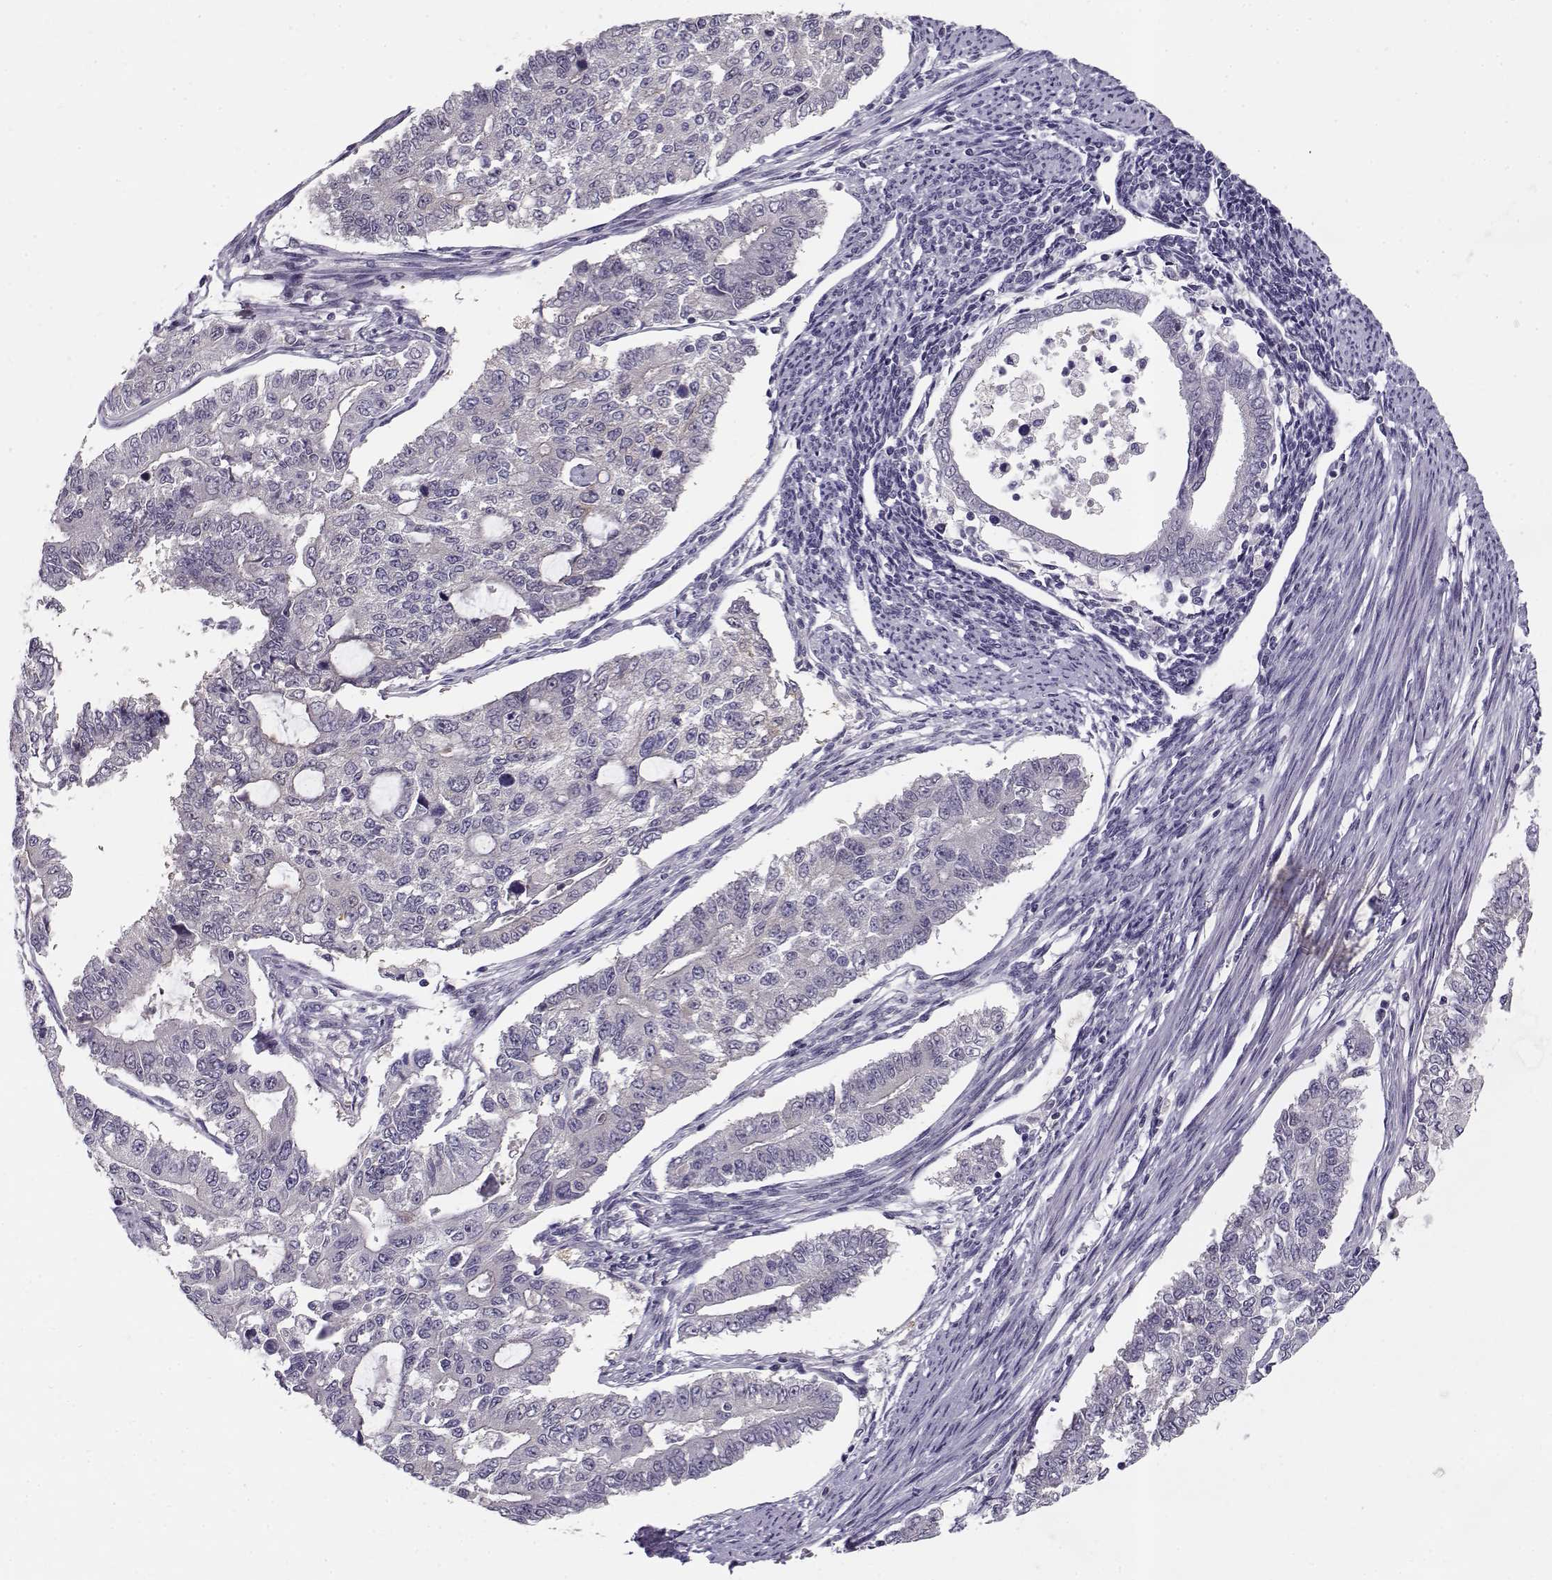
{"staining": {"intensity": "negative", "quantity": "none", "location": "none"}, "tissue": "endometrial cancer", "cell_type": "Tumor cells", "image_type": "cancer", "snomed": [{"axis": "morphology", "description": "Adenocarcinoma, NOS"}, {"axis": "topography", "description": "Uterus"}], "caption": "Immunohistochemistry photomicrograph of human endometrial cancer stained for a protein (brown), which reveals no staining in tumor cells. The staining was performed using DAB (3,3'-diaminobenzidine) to visualize the protein expression in brown, while the nuclei were stained in blue with hematoxylin (Magnification: 20x).", "gene": "C16orf86", "patient": {"sex": "female", "age": 59}}